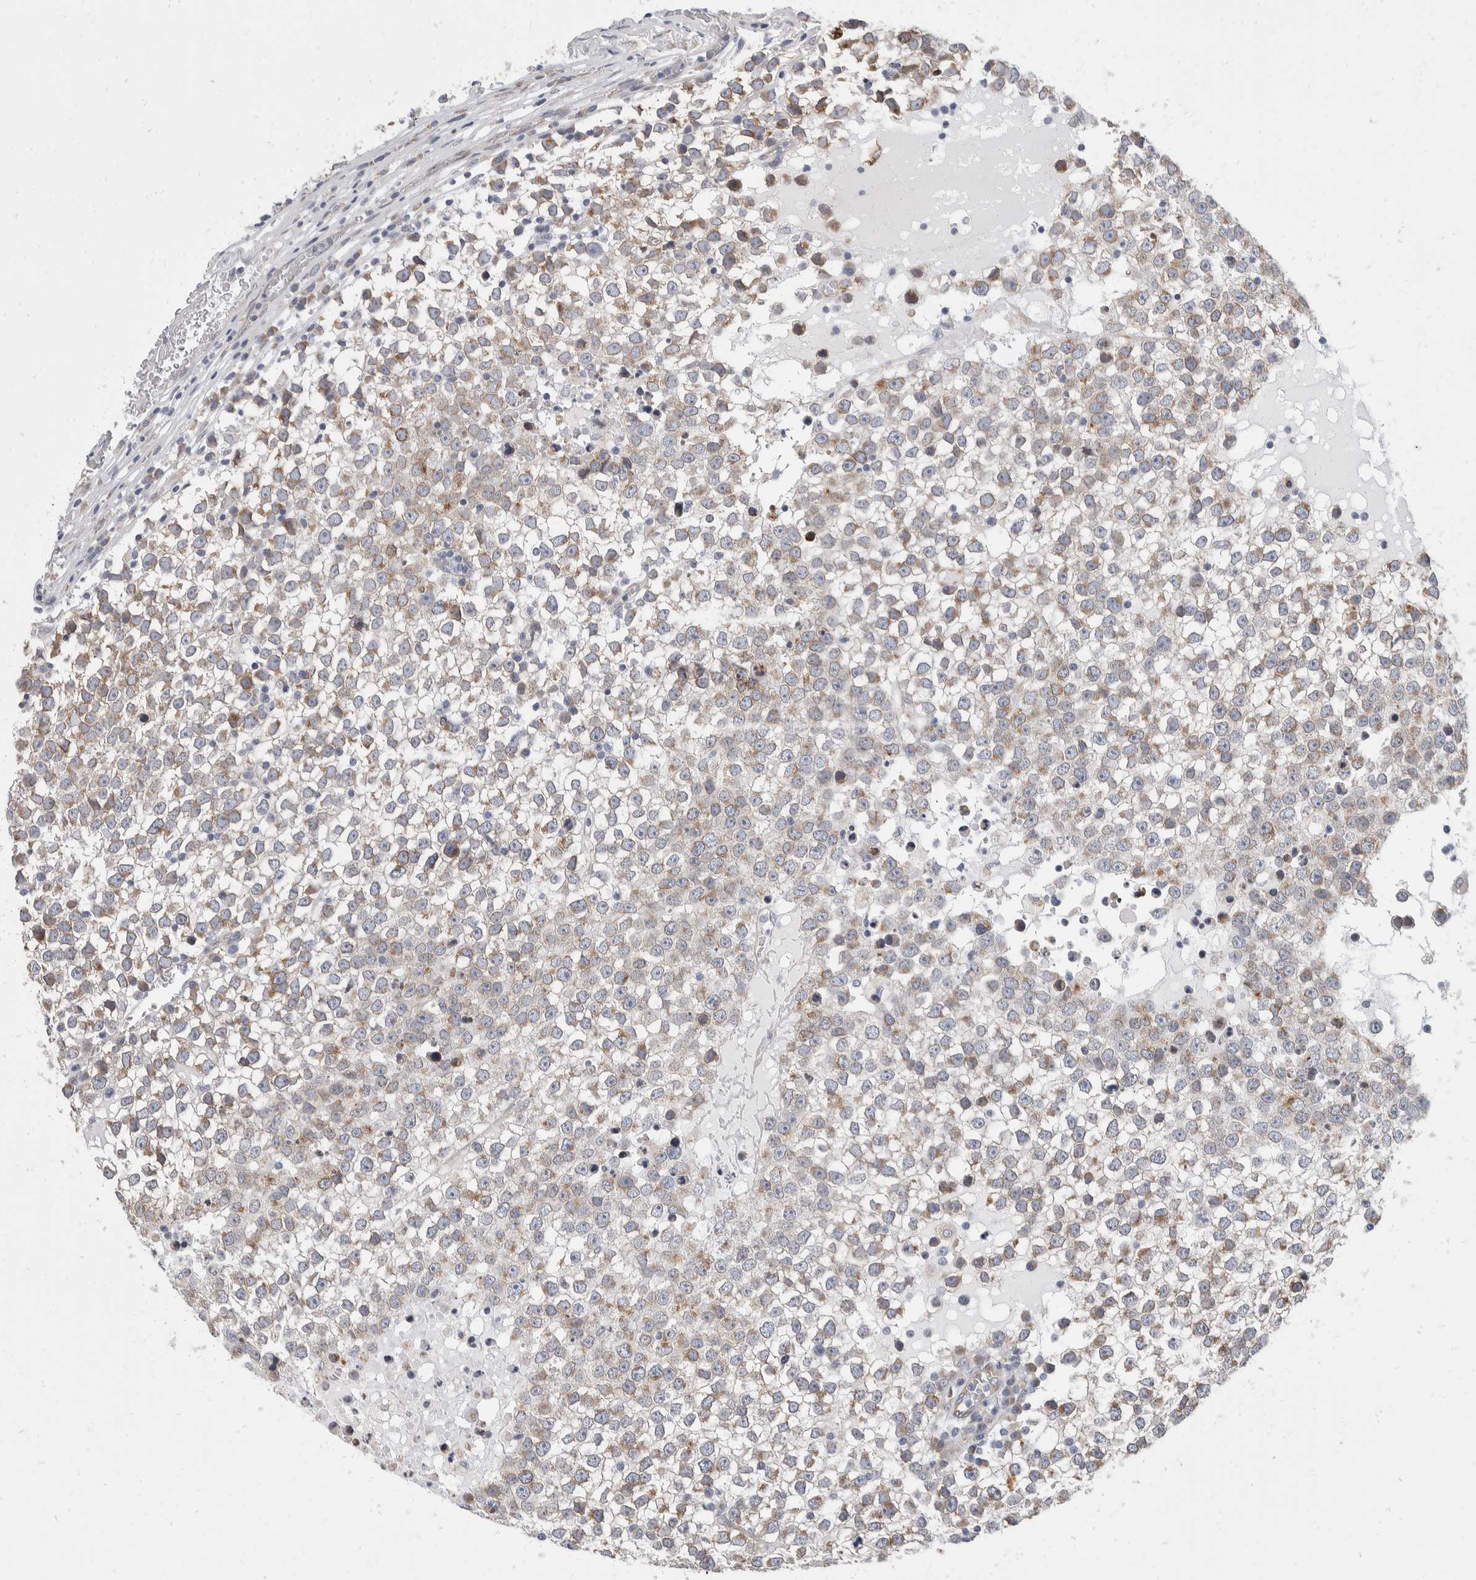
{"staining": {"intensity": "moderate", "quantity": ">75%", "location": "cytoplasmic/membranous"}, "tissue": "testis cancer", "cell_type": "Tumor cells", "image_type": "cancer", "snomed": [{"axis": "morphology", "description": "Seminoma, NOS"}, {"axis": "topography", "description": "Testis"}], "caption": "Tumor cells reveal moderate cytoplasmic/membranous expression in about >75% of cells in testis cancer (seminoma).", "gene": "TMEM245", "patient": {"sex": "male", "age": 65}}